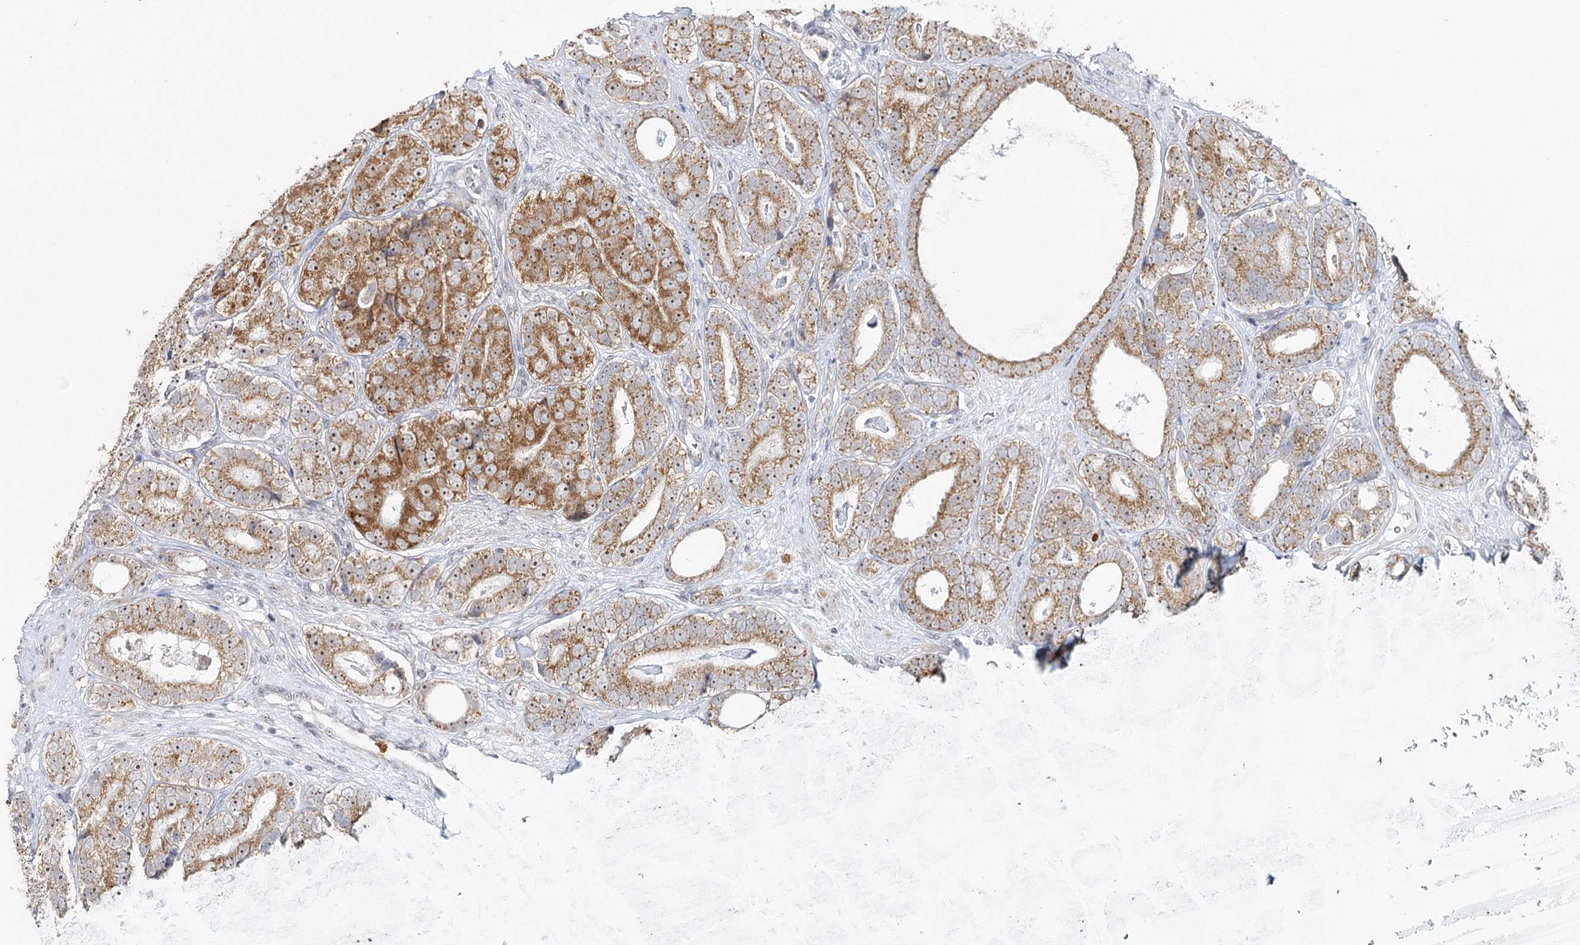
{"staining": {"intensity": "strong", "quantity": ">75%", "location": "cytoplasmic/membranous,nuclear"}, "tissue": "prostate cancer", "cell_type": "Tumor cells", "image_type": "cancer", "snomed": [{"axis": "morphology", "description": "Adenocarcinoma, High grade"}, {"axis": "topography", "description": "Prostate"}], "caption": "IHC (DAB (3,3'-diaminobenzidine)) staining of prostate cancer reveals strong cytoplasmic/membranous and nuclear protein expression in approximately >75% of tumor cells.", "gene": "ATAD1", "patient": {"sex": "male", "age": 56}}